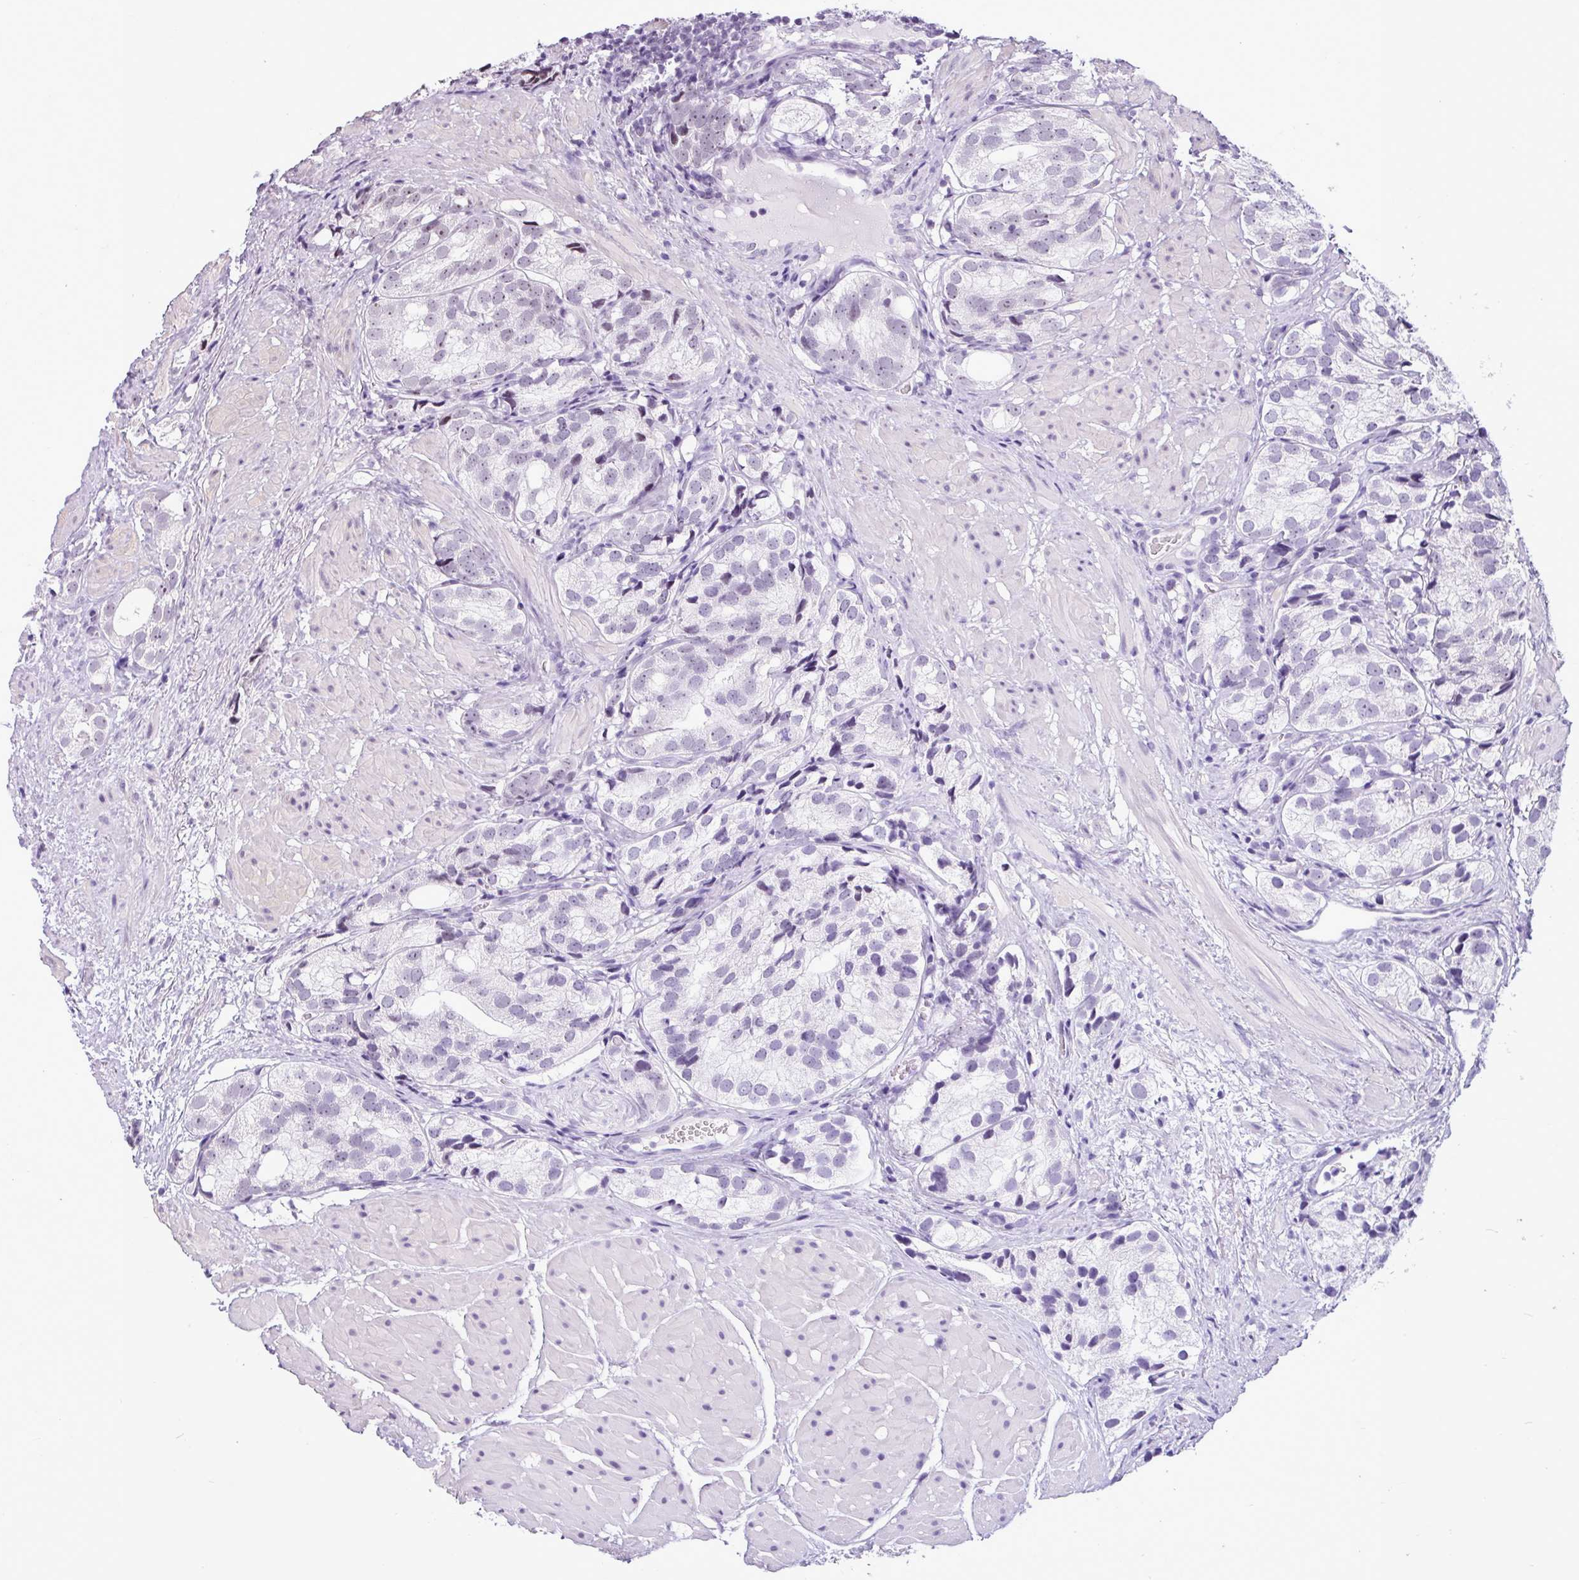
{"staining": {"intensity": "negative", "quantity": "none", "location": "none"}, "tissue": "prostate cancer", "cell_type": "Tumor cells", "image_type": "cancer", "snomed": [{"axis": "morphology", "description": "Adenocarcinoma, High grade"}, {"axis": "topography", "description": "Prostate"}], "caption": "There is no significant staining in tumor cells of prostate cancer (high-grade adenocarcinoma).", "gene": "UTP18", "patient": {"sex": "male", "age": 82}}